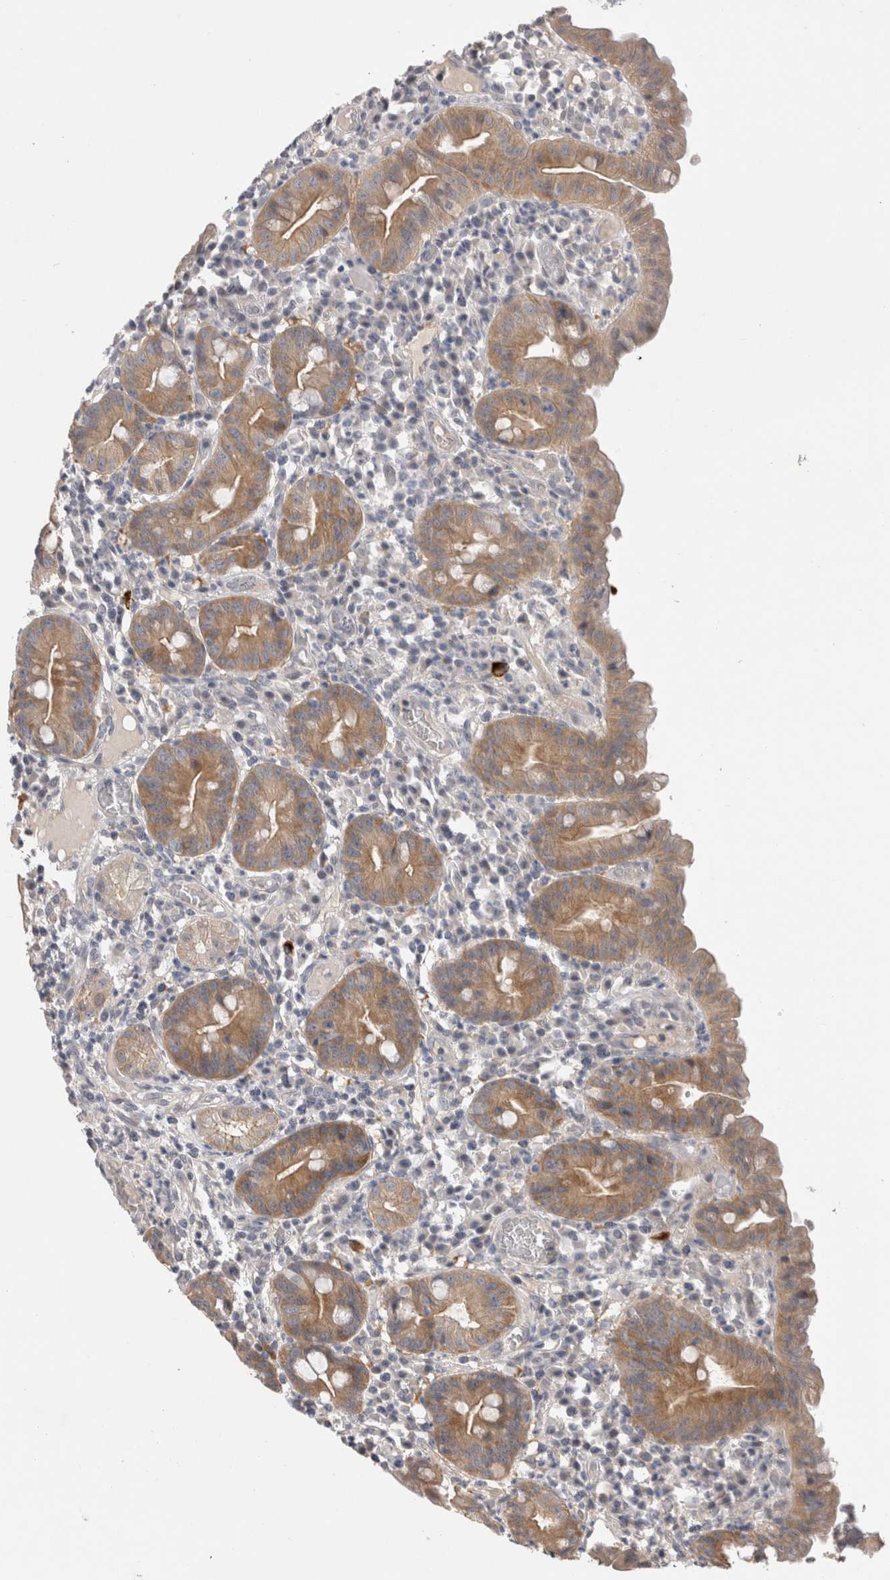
{"staining": {"intensity": "moderate", "quantity": "25%-75%", "location": "cytoplasmic/membranous"}, "tissue": "duodenum", "cell_type": "Glandular cells", "image_type": "normal", "snomed": [{"axis": "morphology", "description": "Normal tissue, NOS"}, {"axis": "topography", "description": "Duodenum"}], "caption": "The histopathology image shows immunohistochemical staining of normal duodenum. There is moderate cytoplasmic/membranous expression is appreciated in approximately 25%-75% of glandular cells.", "gene": "CERS3", "patient": {"sex": "male", "age": 50}}